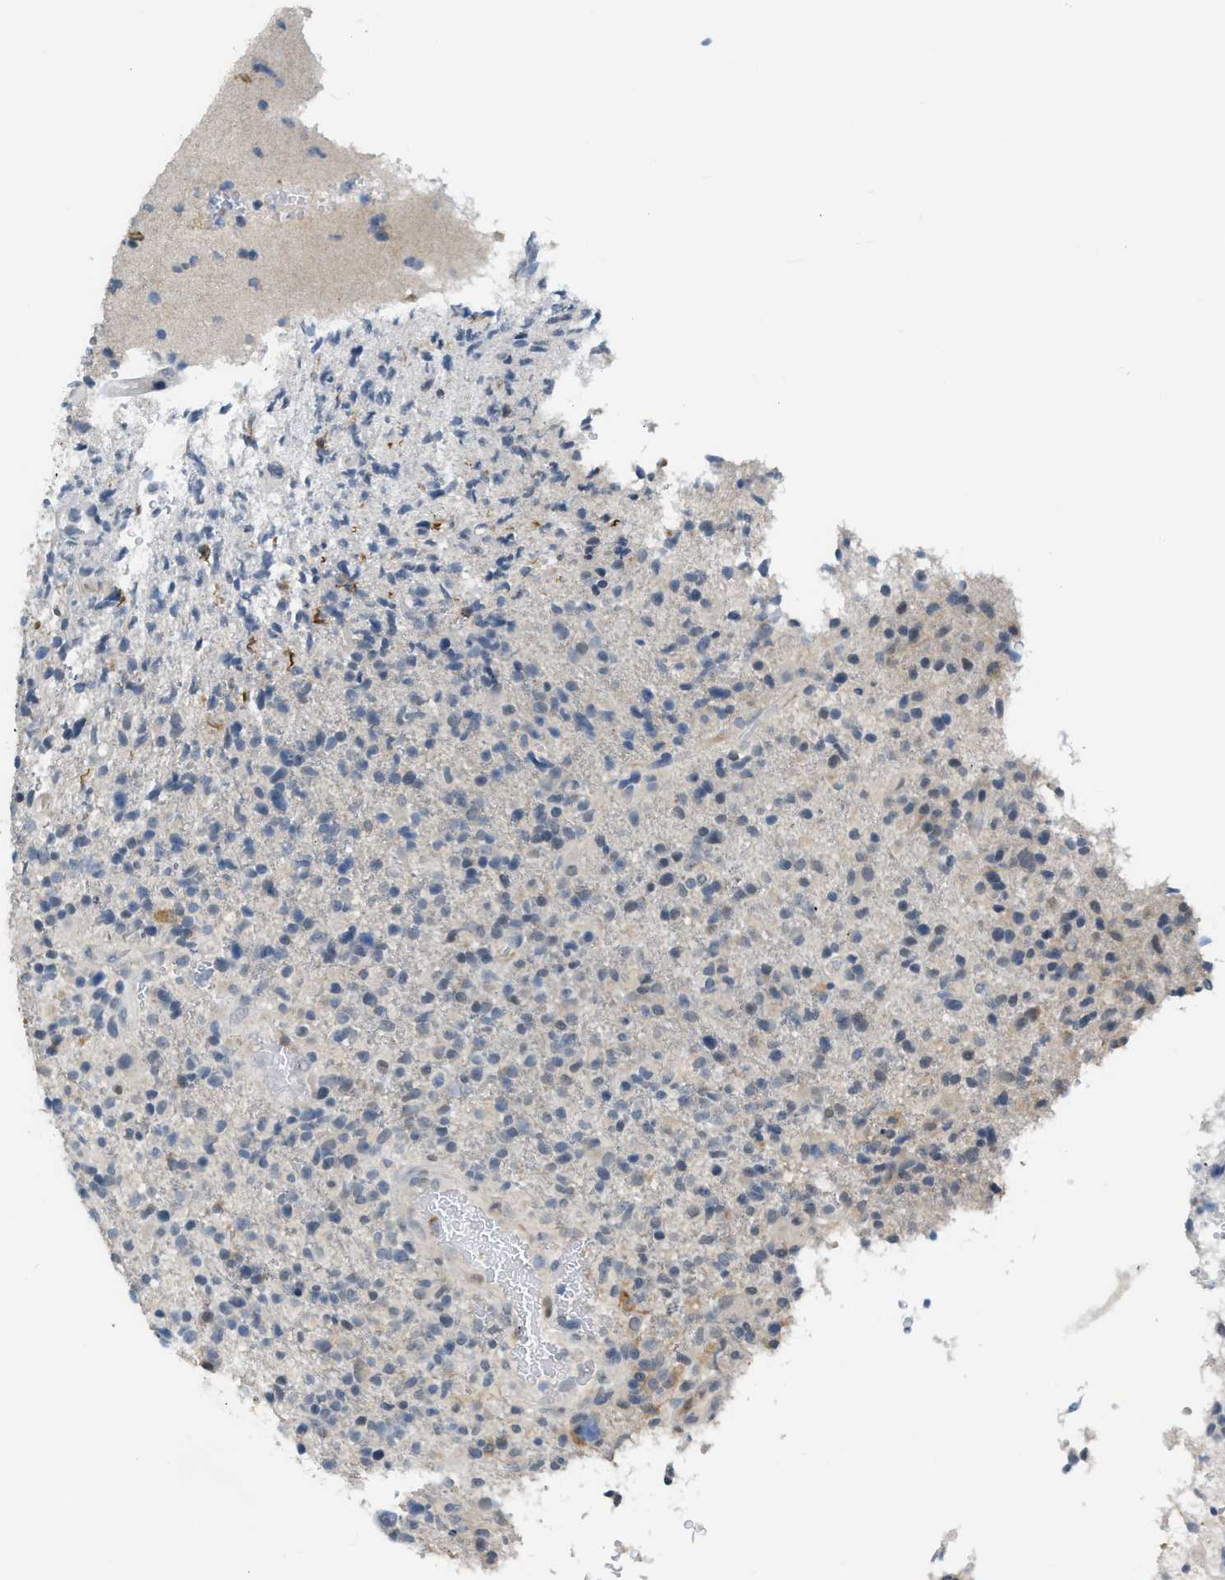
{"staining": {"intensity": "negative", "quantity": "none", "location": "none"}, "tissue": "glioma", "cell_type": "Tumor cells", "image_type": "cancer", "snomed": [{"axis": "morphology", "description": "Glioma, malignant, High grade"}, {"axis": "topography", "description": "Brain"}], "caption": "Tumor cells are negative for protein expression in human glioma. Brightfield microscopy of immunohistochemistry (IHC) stained with DAB (3,3'-diaminobenzidine) (brown) and hematoxylin (blue), captured at high magnification.", "gene": "ZNF408", "patient": {"sex": "male", "age": 72}}